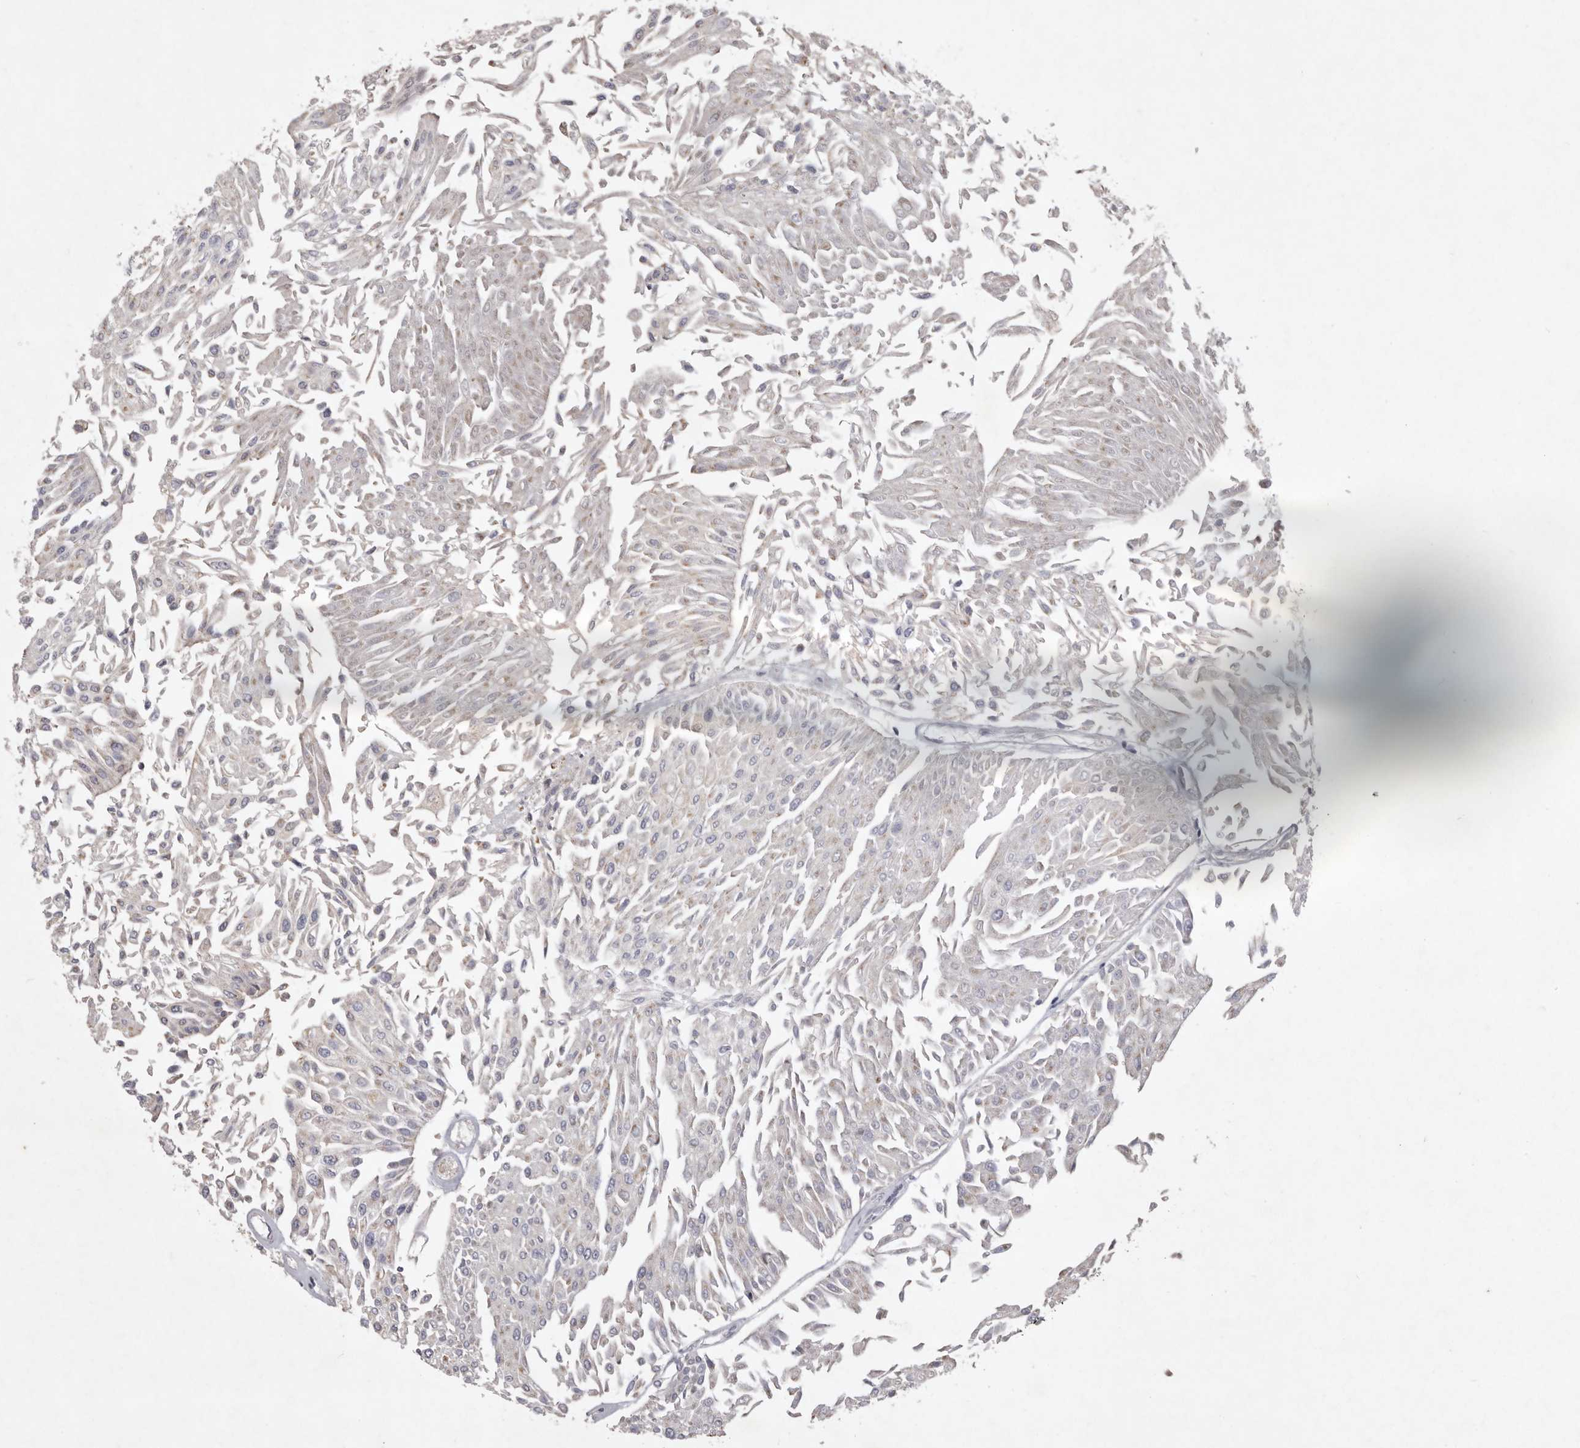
{"staining": {"intensity": "negative", "quantity": "none", "location": "none"}, "tissue": "urothelial cancer", "cell_type": "Tumor cells", "image_type": "cancer", "snomed": [{"axis": "morphology", "description": "Urothelial carcinoma, Low grade"}, {"axis": "topography", "description": "Urinary bladder"}], "caption": "Immunohistochemistry micrograph of neoplastic tissue: urothelial cancer stained with DAB (3,3'-diaminobenzidine) reveals no significant protein positivity in tumor cells.", "gene": "NKAIN4", "patient": {"sex": "male", "age": 67}}